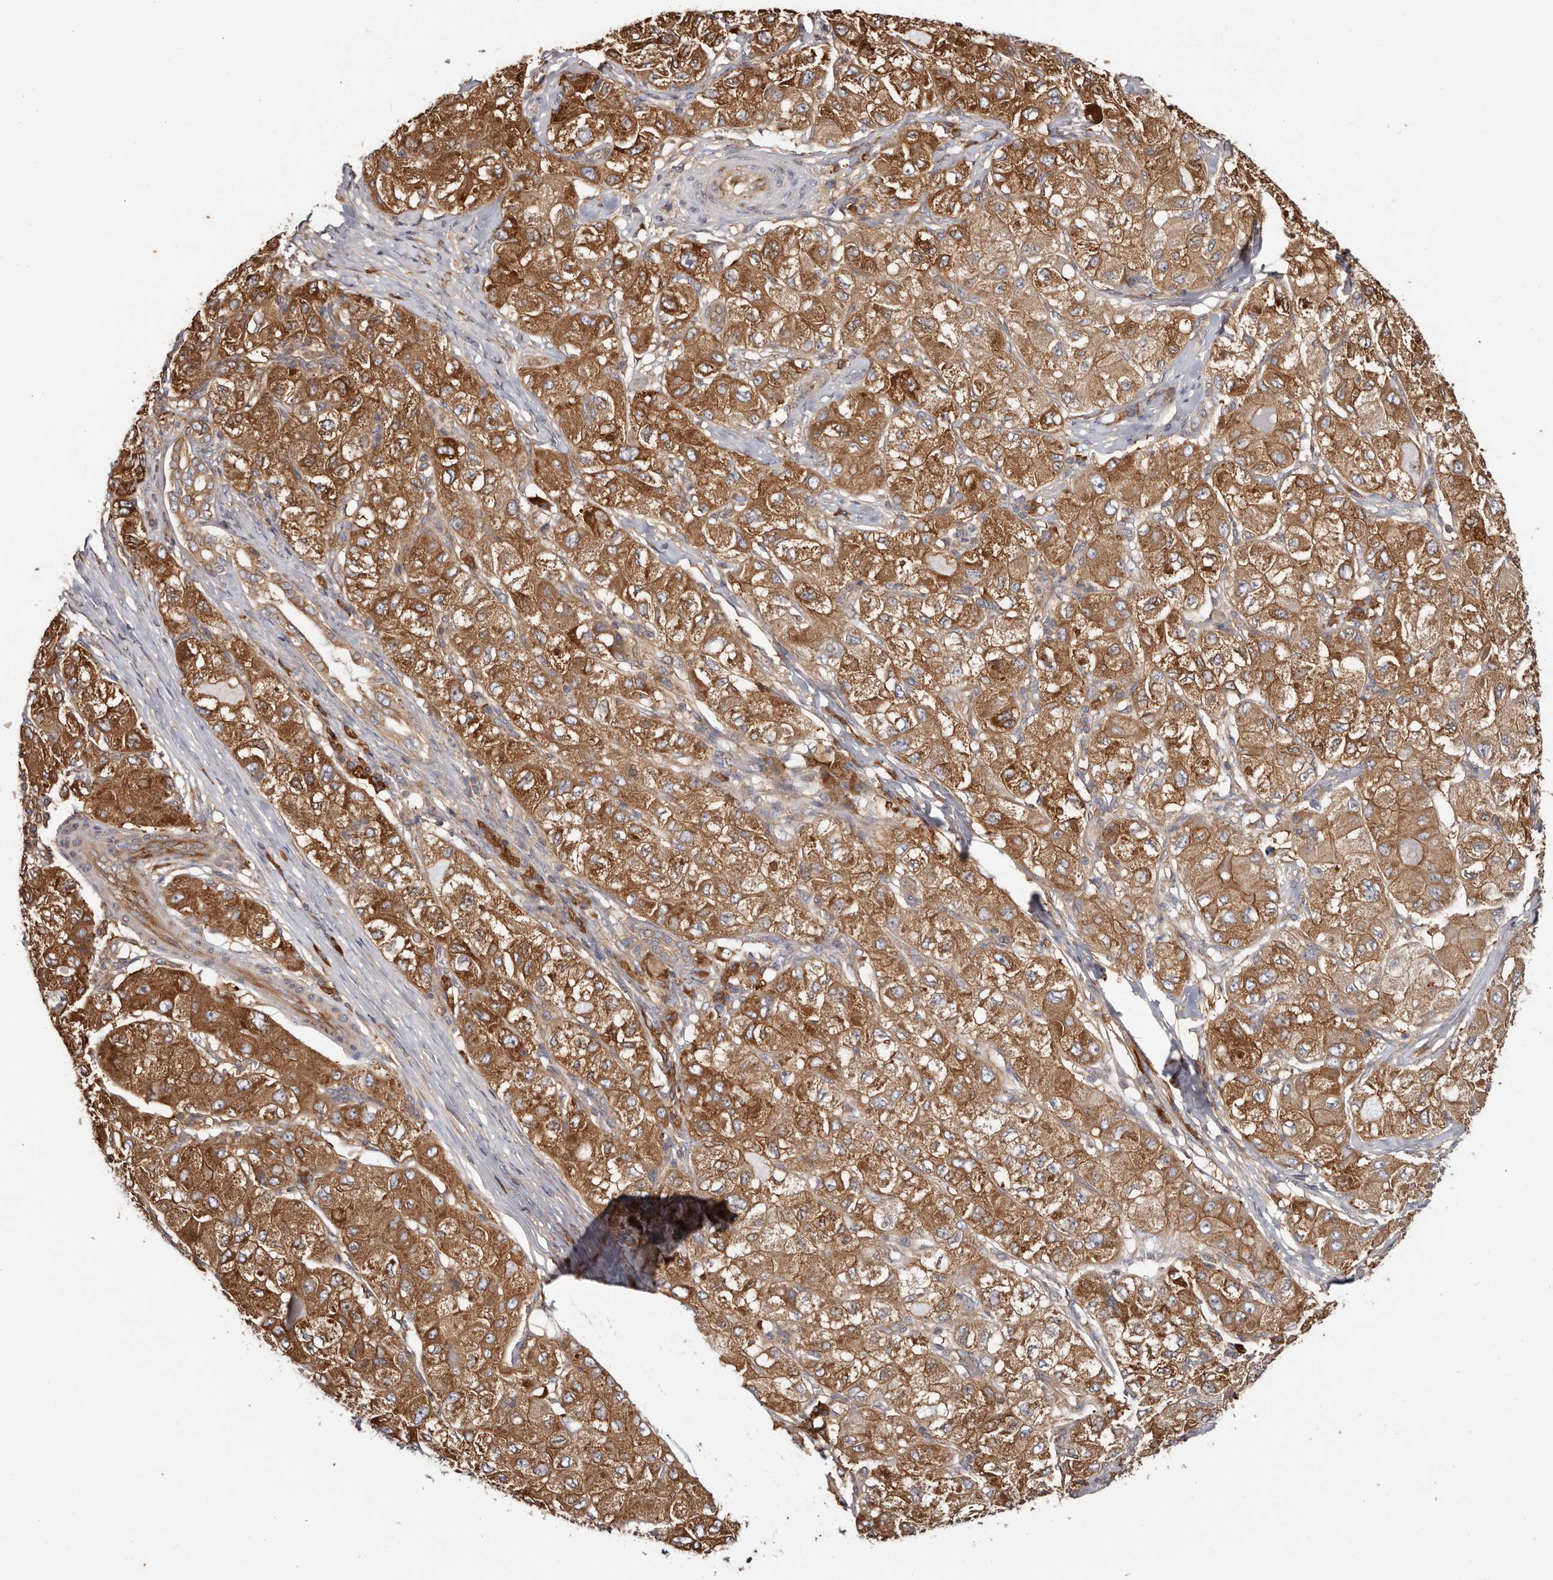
{"staining": {"intensity": "strong", "quantity": ">75%", "location": "cytoplasmic/membranous"}, "tissue": "liver cancer", "cell_type": "Tumor cells", "image_type": "cancer", "snomed": [{"axis": "morphology", "description": "Carcinoma, Hepatocellular, NOS"}, {"axis": "topography", "description": "Liver"}], "caption": "The micrograph exhibits staining of hepatocellular carcinoma (liver), revealing strong cytoplasmic/membranous protein positivity (brown color) within tumor cells.", "gene": "EPRS1", "patient": {"sex": "male", "age": 80}}